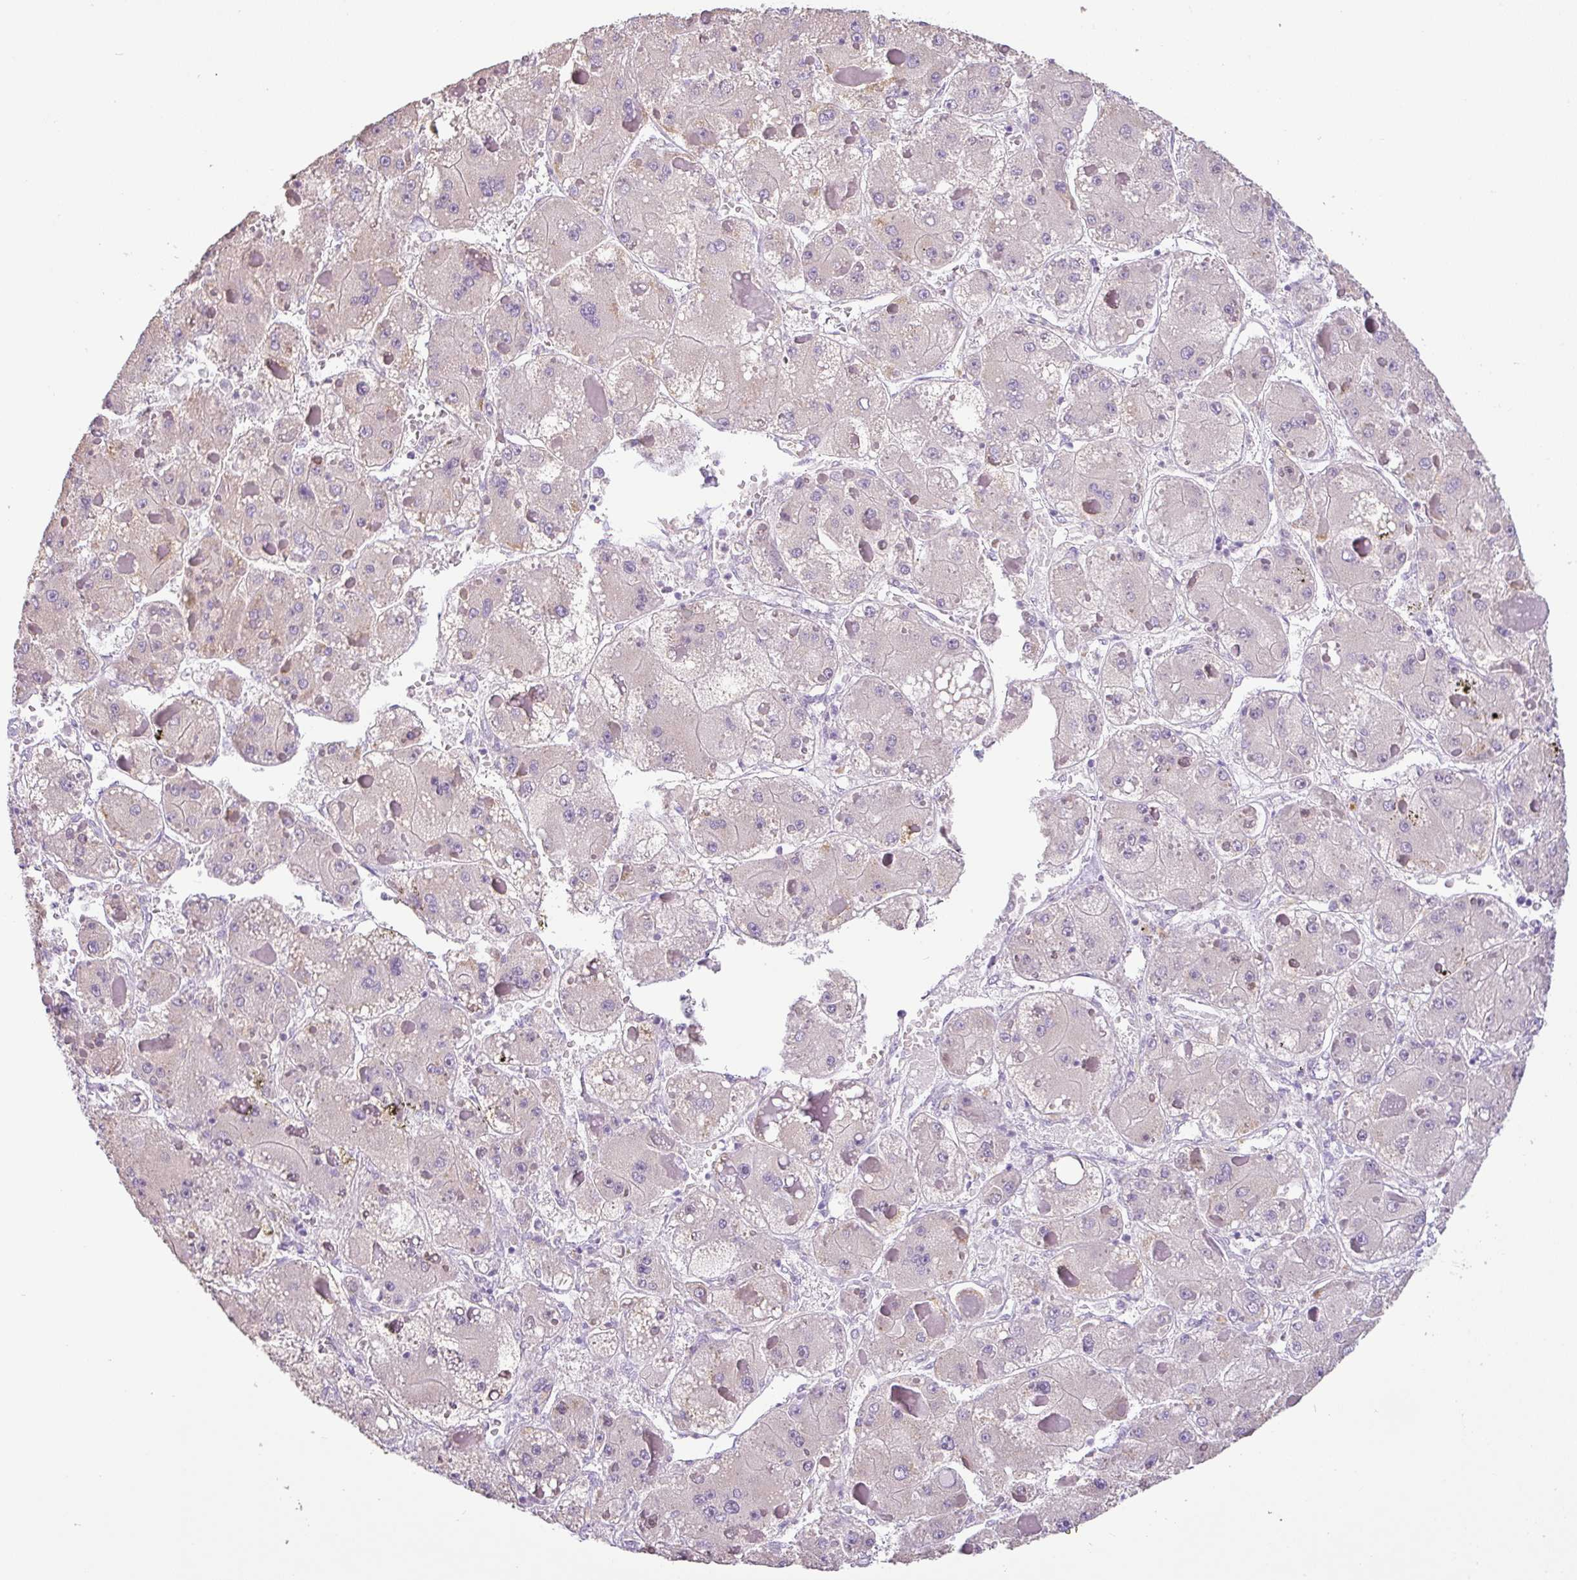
{"staining": {"intensity": "negative", "quantity": "none", "location": "none"}, "tissue": "liver cancer", "cell_type": "Tumor cells", "image_type": "cancer", "snomed": [{"axis": "morphology", "description": "Carcinoma, Hepatocellular, NOS"}, {"axis": "topography", "description": "Liver"}], "caption": "Immunohistochemistry micrograph of human hepatocellular carcinoma (liver) stained for a protein (brown), which displays no staining in tumor cells. (Brightfield microscopy of DAB (3,3'-diaminobenzidine) immunohistochemistry (IHC) at high magnification).", "gene": "HMCN2", "patient": {"sex": "female", "age": 73}}